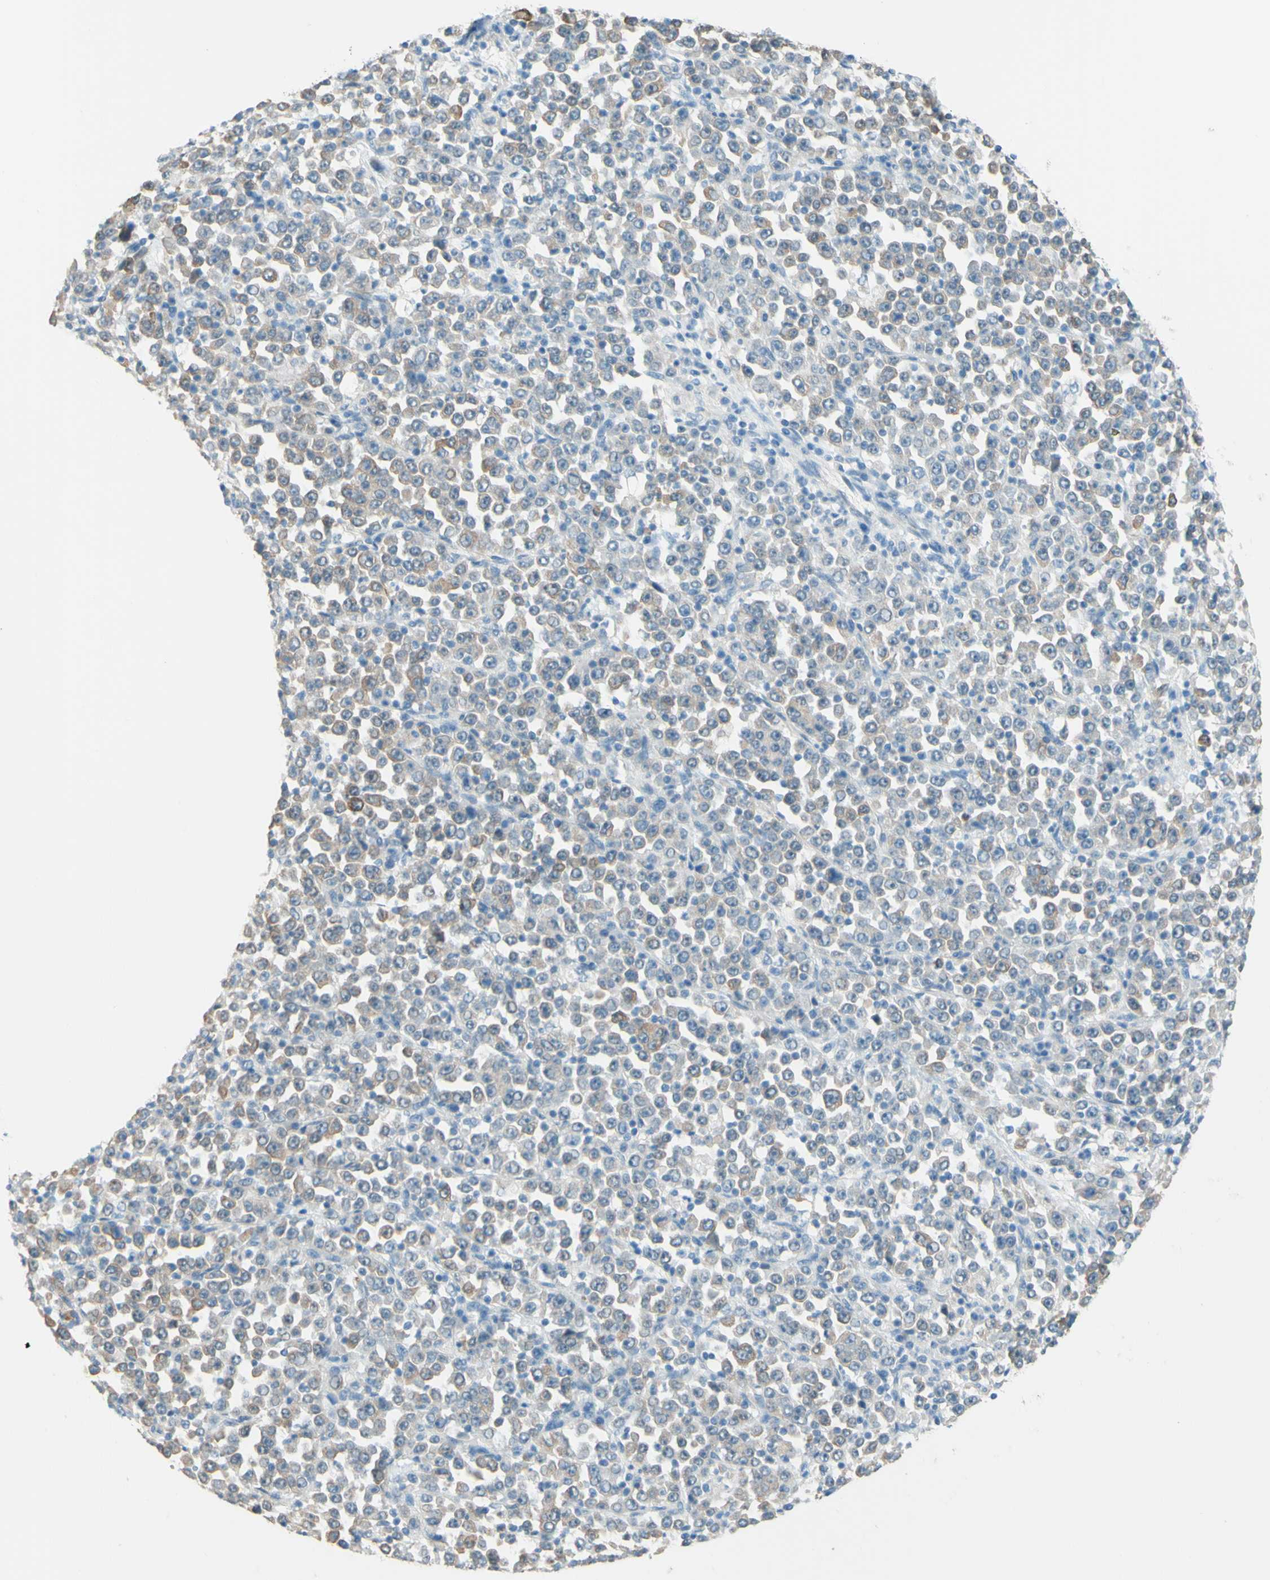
{"staining": {"intensity": "weak", "quantity": "<25%", "location": "cytoplasmic/membranous"}, "tissue": "stomach cancer", "cell_type": "Tumor cells", "image_type": "cancer", "snomed": [{"axis": "morphology", "description": "Normal tissue, NOS"}, {"axis": "morphology", "description": "Adenocarcinoma, NOS"}, {"axis": "topography", "description": "Stomach, upper"}, {"axis": "topography", "description": "Stomach"}], "caption": "Human stomach adenocarcinoma stained for a protein using immunohistochemistry (IHC) exhibits no staining in tumor cells.", "gene": "JPH1", "patient": {"sex": "male", "age": 59}}